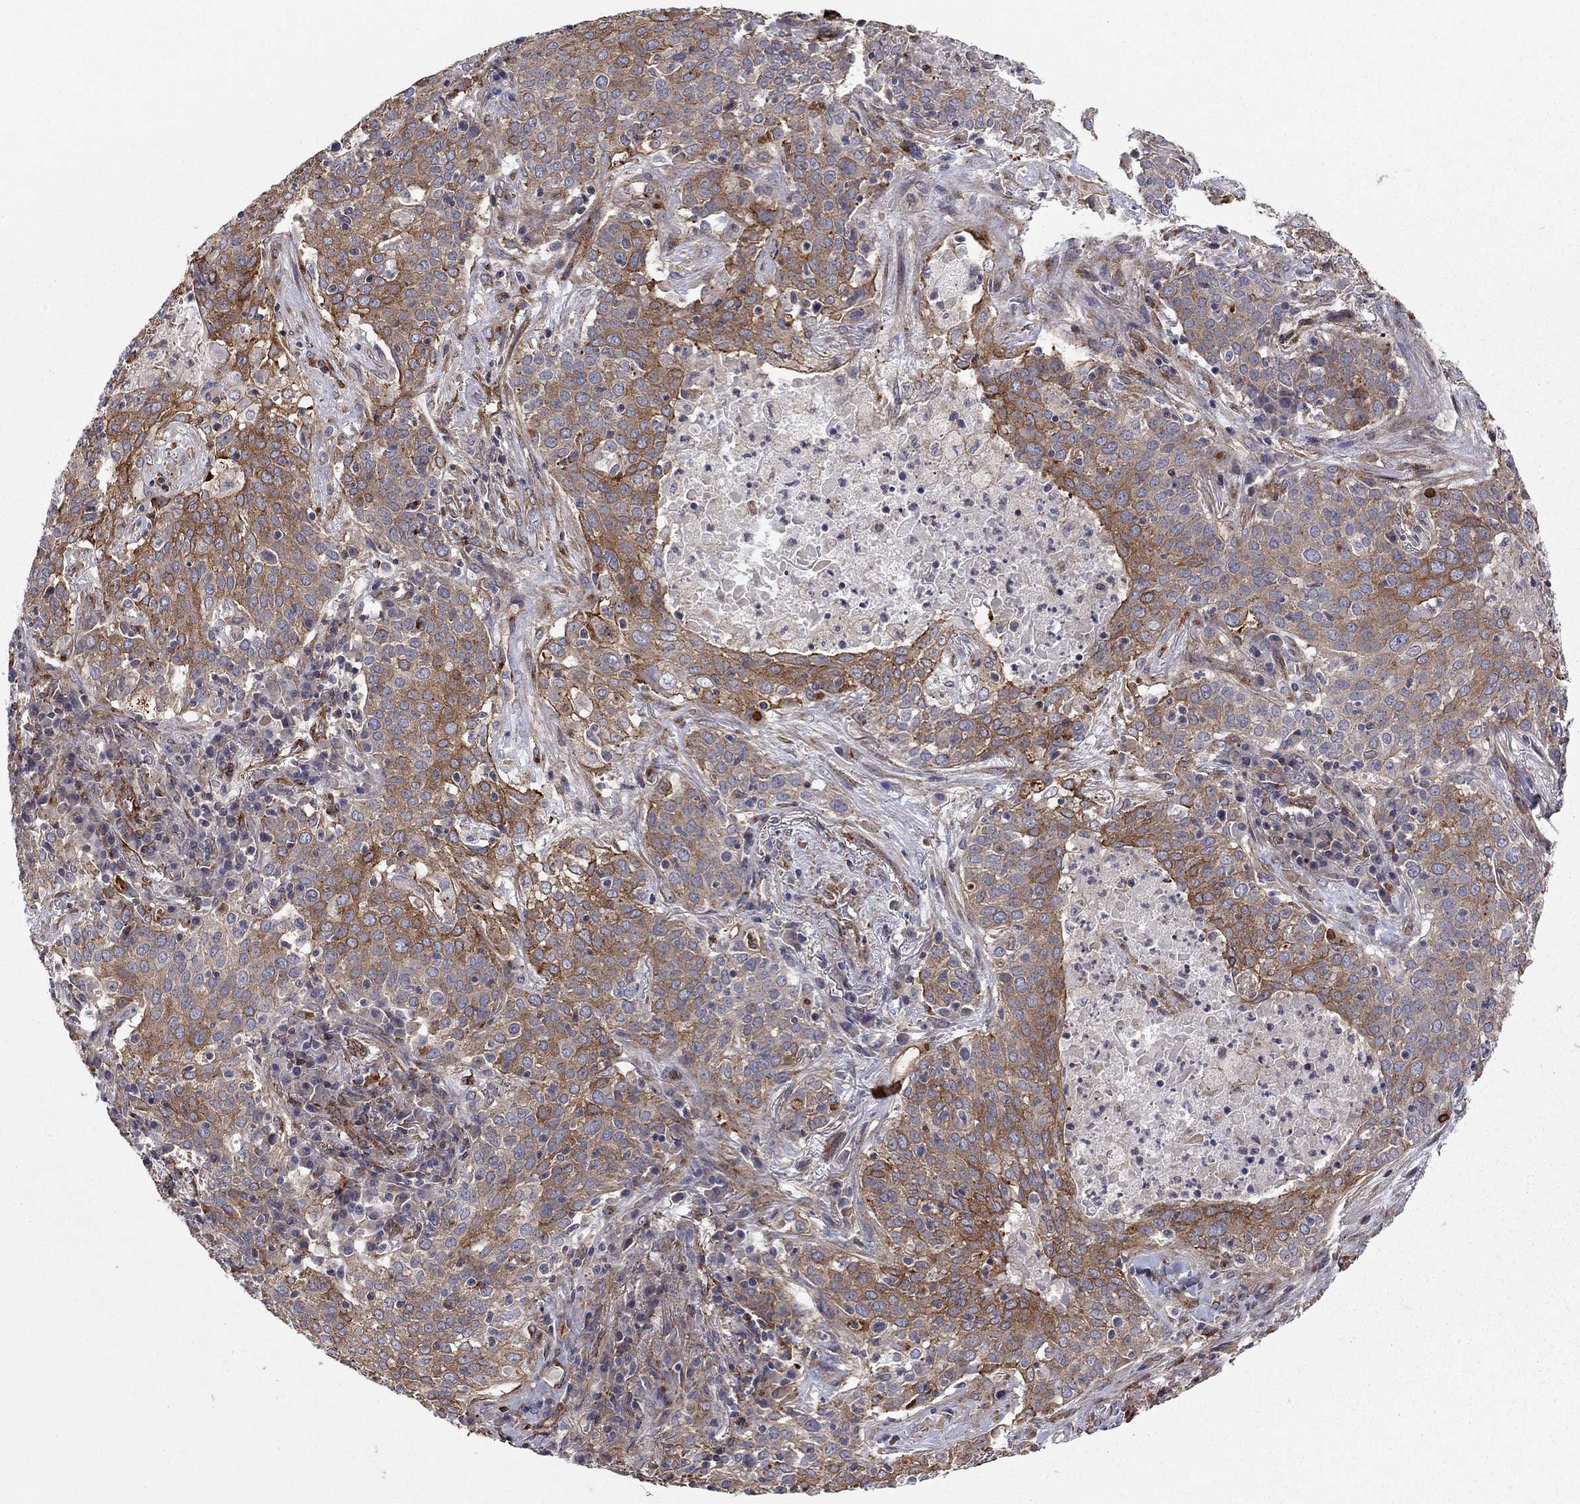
{"staining": {"intensity": "strong", "quantity": "25%-75%", "location": "cytoplasmic/membranous"}, "tissue": "lung cancer", "cell_type": "Tumor cells", "image_type": "cancer", "snomed": [{"axis": "morphology", "description": "Squamous cell carcinoma, NOS"}, {"axis": "topography", "description": "Lung"}], "caption": "This is a micrograph of immunohistochemistry staining of squamous cell carcinoma (lung), which shows strong expression in the cytoplasmic/membranous of tumor cells.", "gene": "RASEF", "patient": {"sex": "male", "age": 82}}